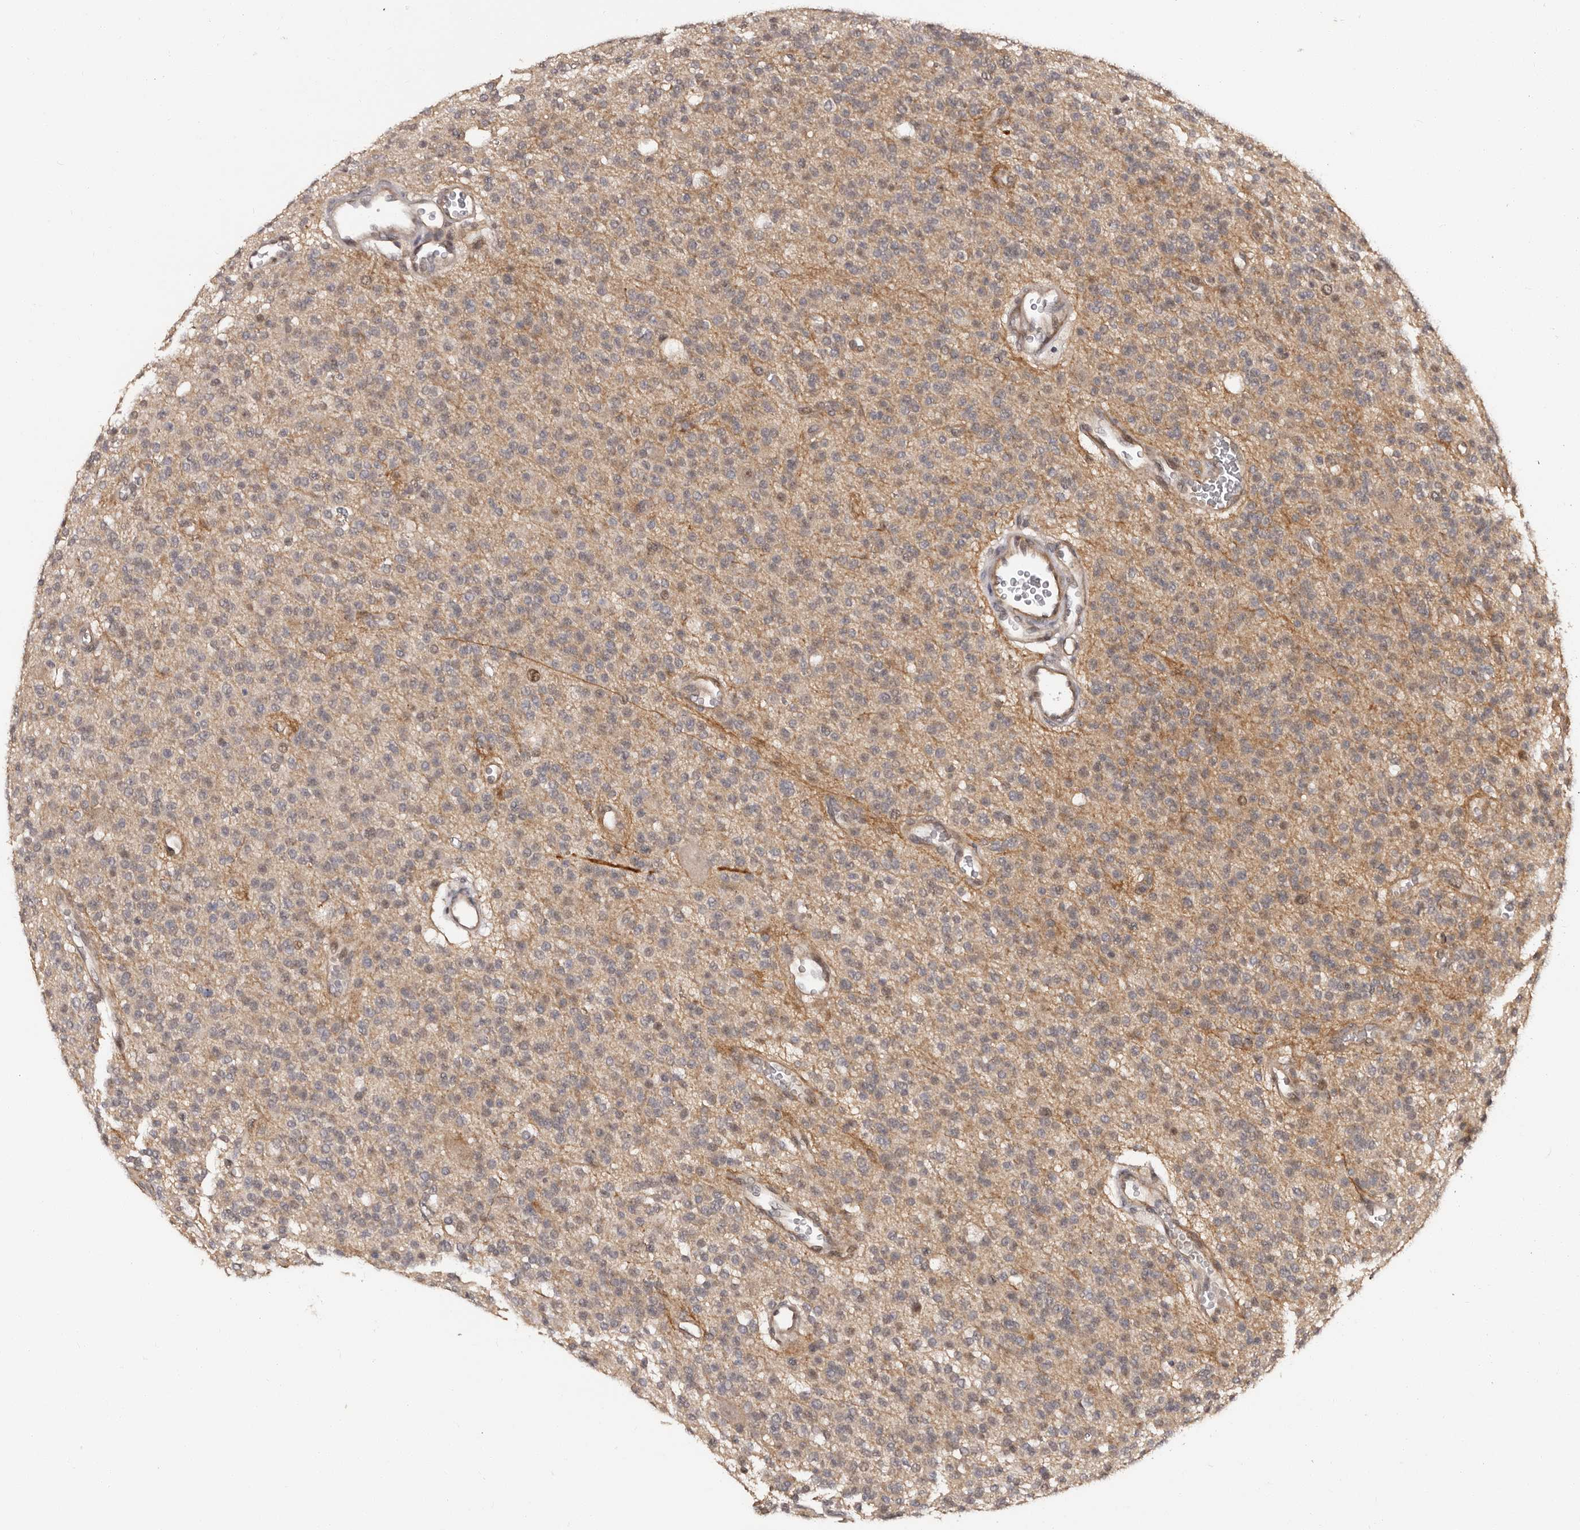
{"staining": {"intensity": "weak", "quantity": "<25%", "location": "cytoplasmic/membranous"}, "tissue": "glioma", "cell_type": "Tumor cells", "image_type": "cancer", "snomed": [{"axis": "morphology", "description": "Glioma, malignant, High grade"}, {"axis": "topography", "description": "Brain"}], "caption": "An immunohistochemistry histopathology image of glioma is shown. There is no staining in tumor cells of glioma. (DAB IHC, high magnification).", "gene": "TBC1D22B", "patient": {"sex": "male", "age": 34}}